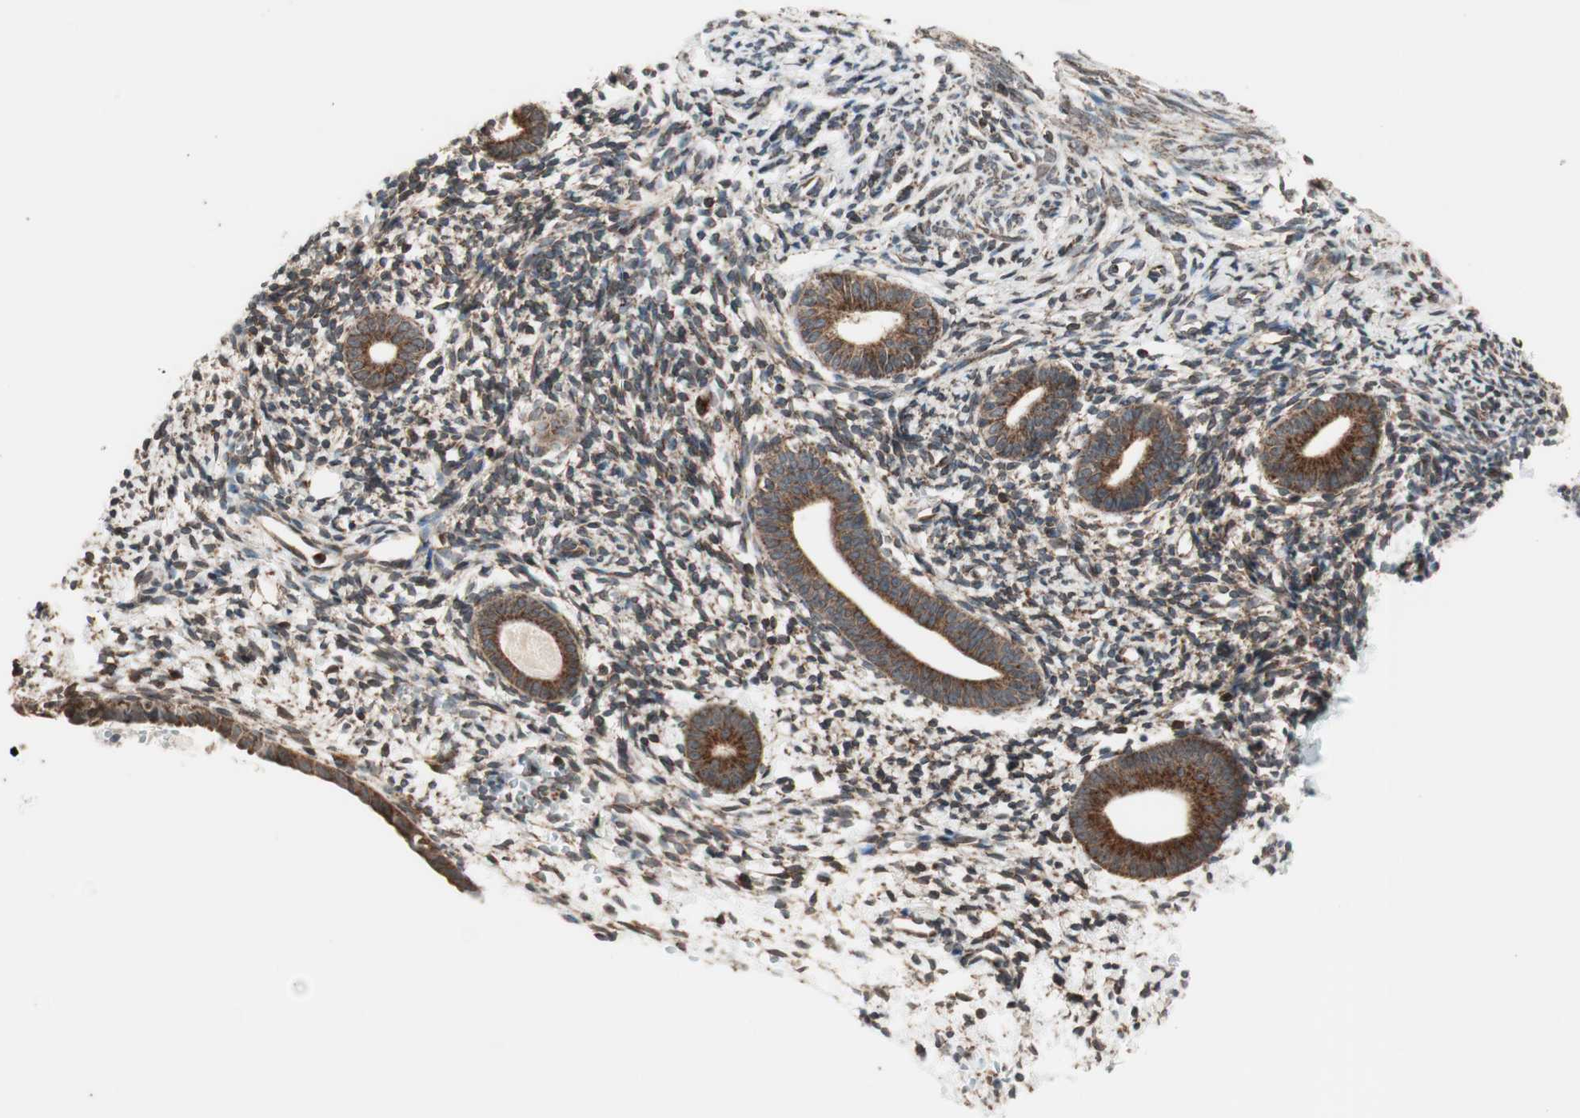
{"staining": {"intensity": "moderate", "quantity": ">75%", "location": "cytoplasmic/membranous,nuclear"}, "tissue": "endometrium", "cell_type": "Cells in endometrial stroma", "image_type": "normal", "snomed": [{"axis": "morphology", "description": "Normal tissue, NOS"}, {"axis": "topography", "description": "Endometrium"}], "caption": "Protein expression analysis of benign endometrium reveals moderate cytoplasmic/membranous,nuclear staining in approximately >75% of cells in endometrial stroma. Nuclei are stained in blue.", "gene": "NUP62", "patient": {"sex": "female", "age": 71}}